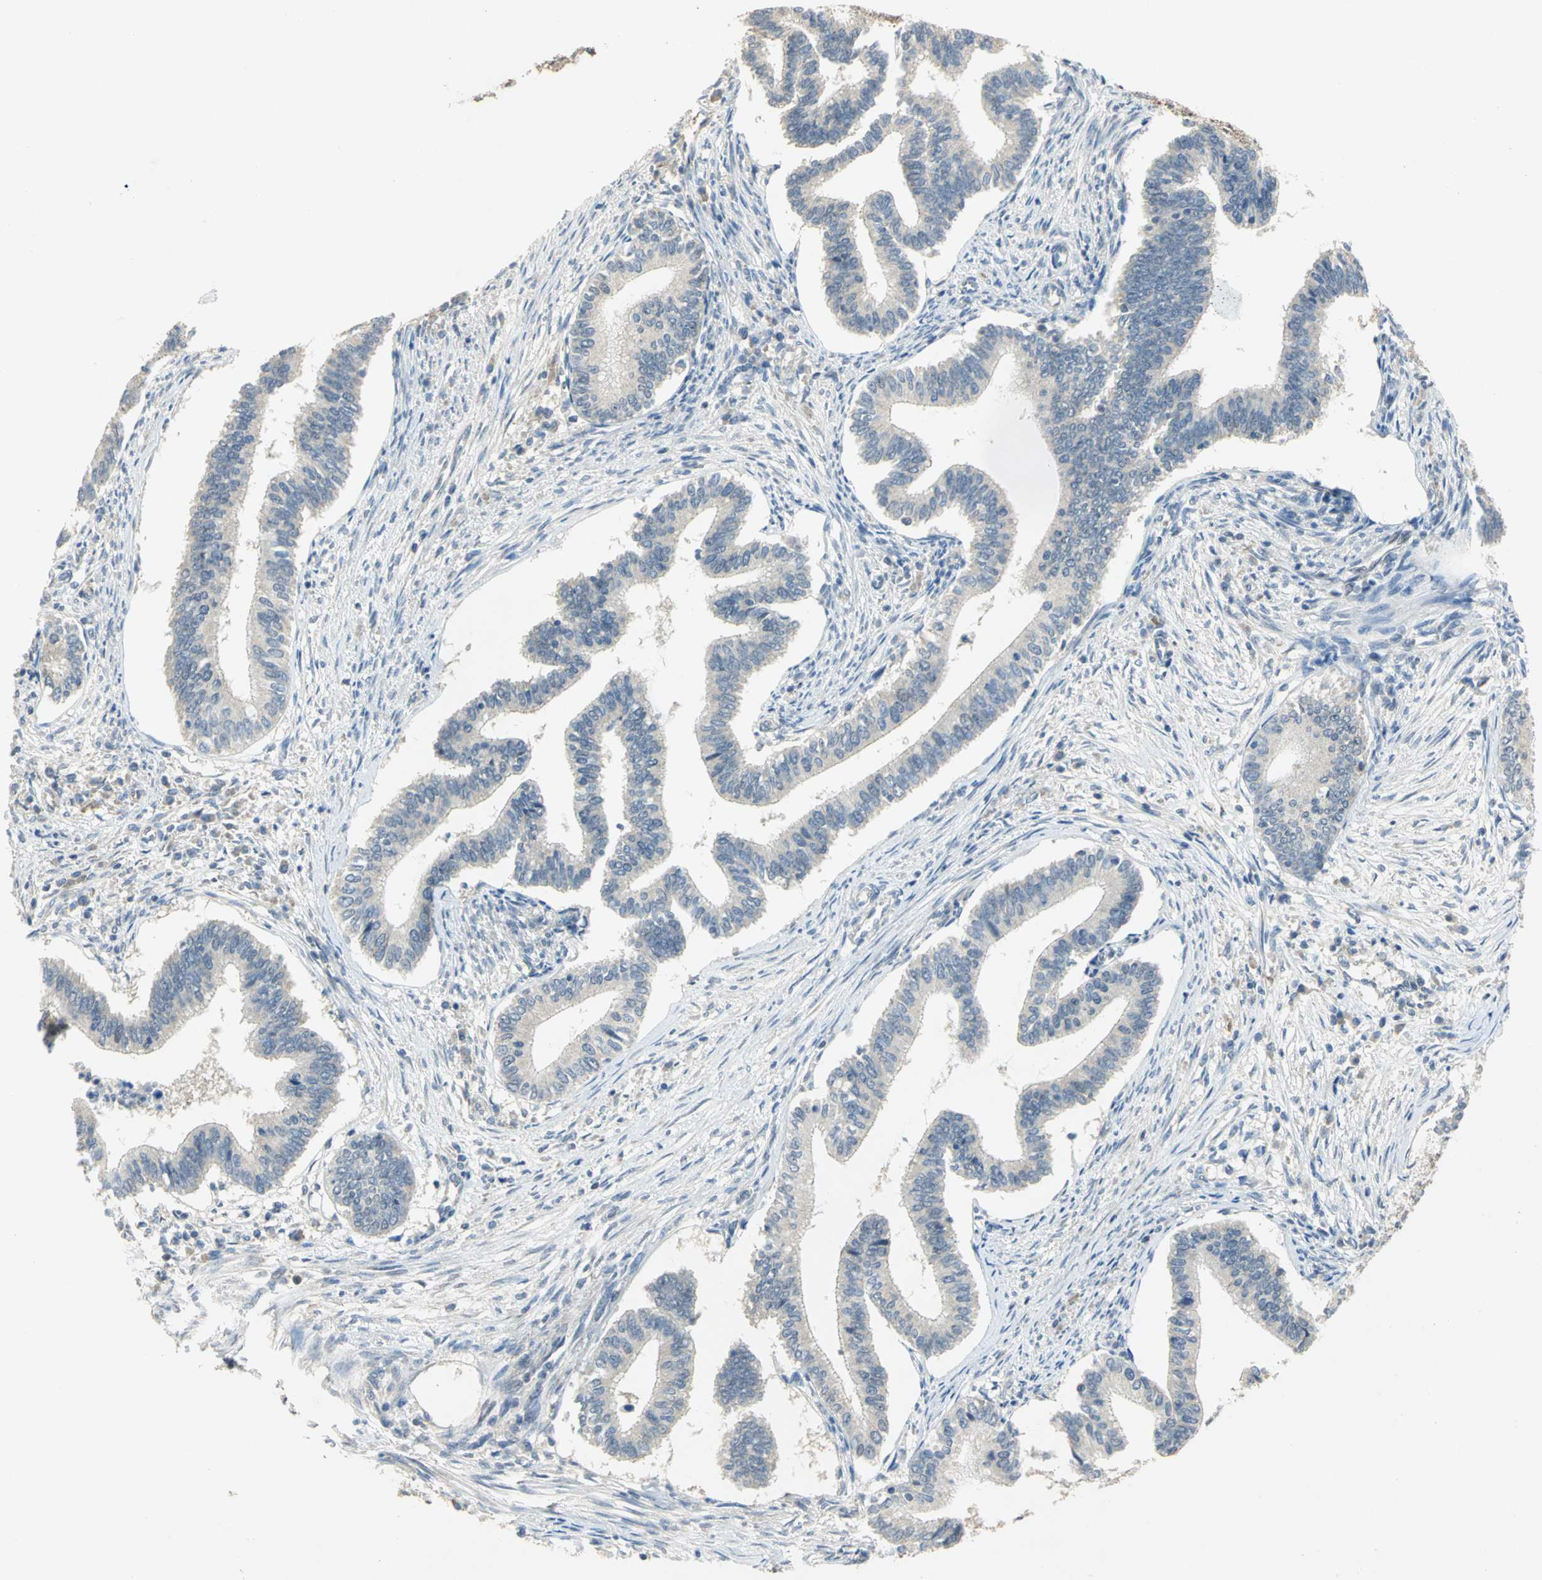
{"staining": {"intensity": "negative", "quantity": "none", "location": "none"}, "tissue": "cervical cancer", "cell_type": "Tumor cells", "image_type": "cancer", "snomed": [{"axis": "morphology", "description": "Adenocarcinoma, NOS"}, {"axis": "topography", "description": "Cervix"}], "caption": "Protein analysis of cervical adenocarcinoma reveals no significant staining in tumor cells.", "gene": "PPIA", "patient": {"sex": "female", "age": 36}}